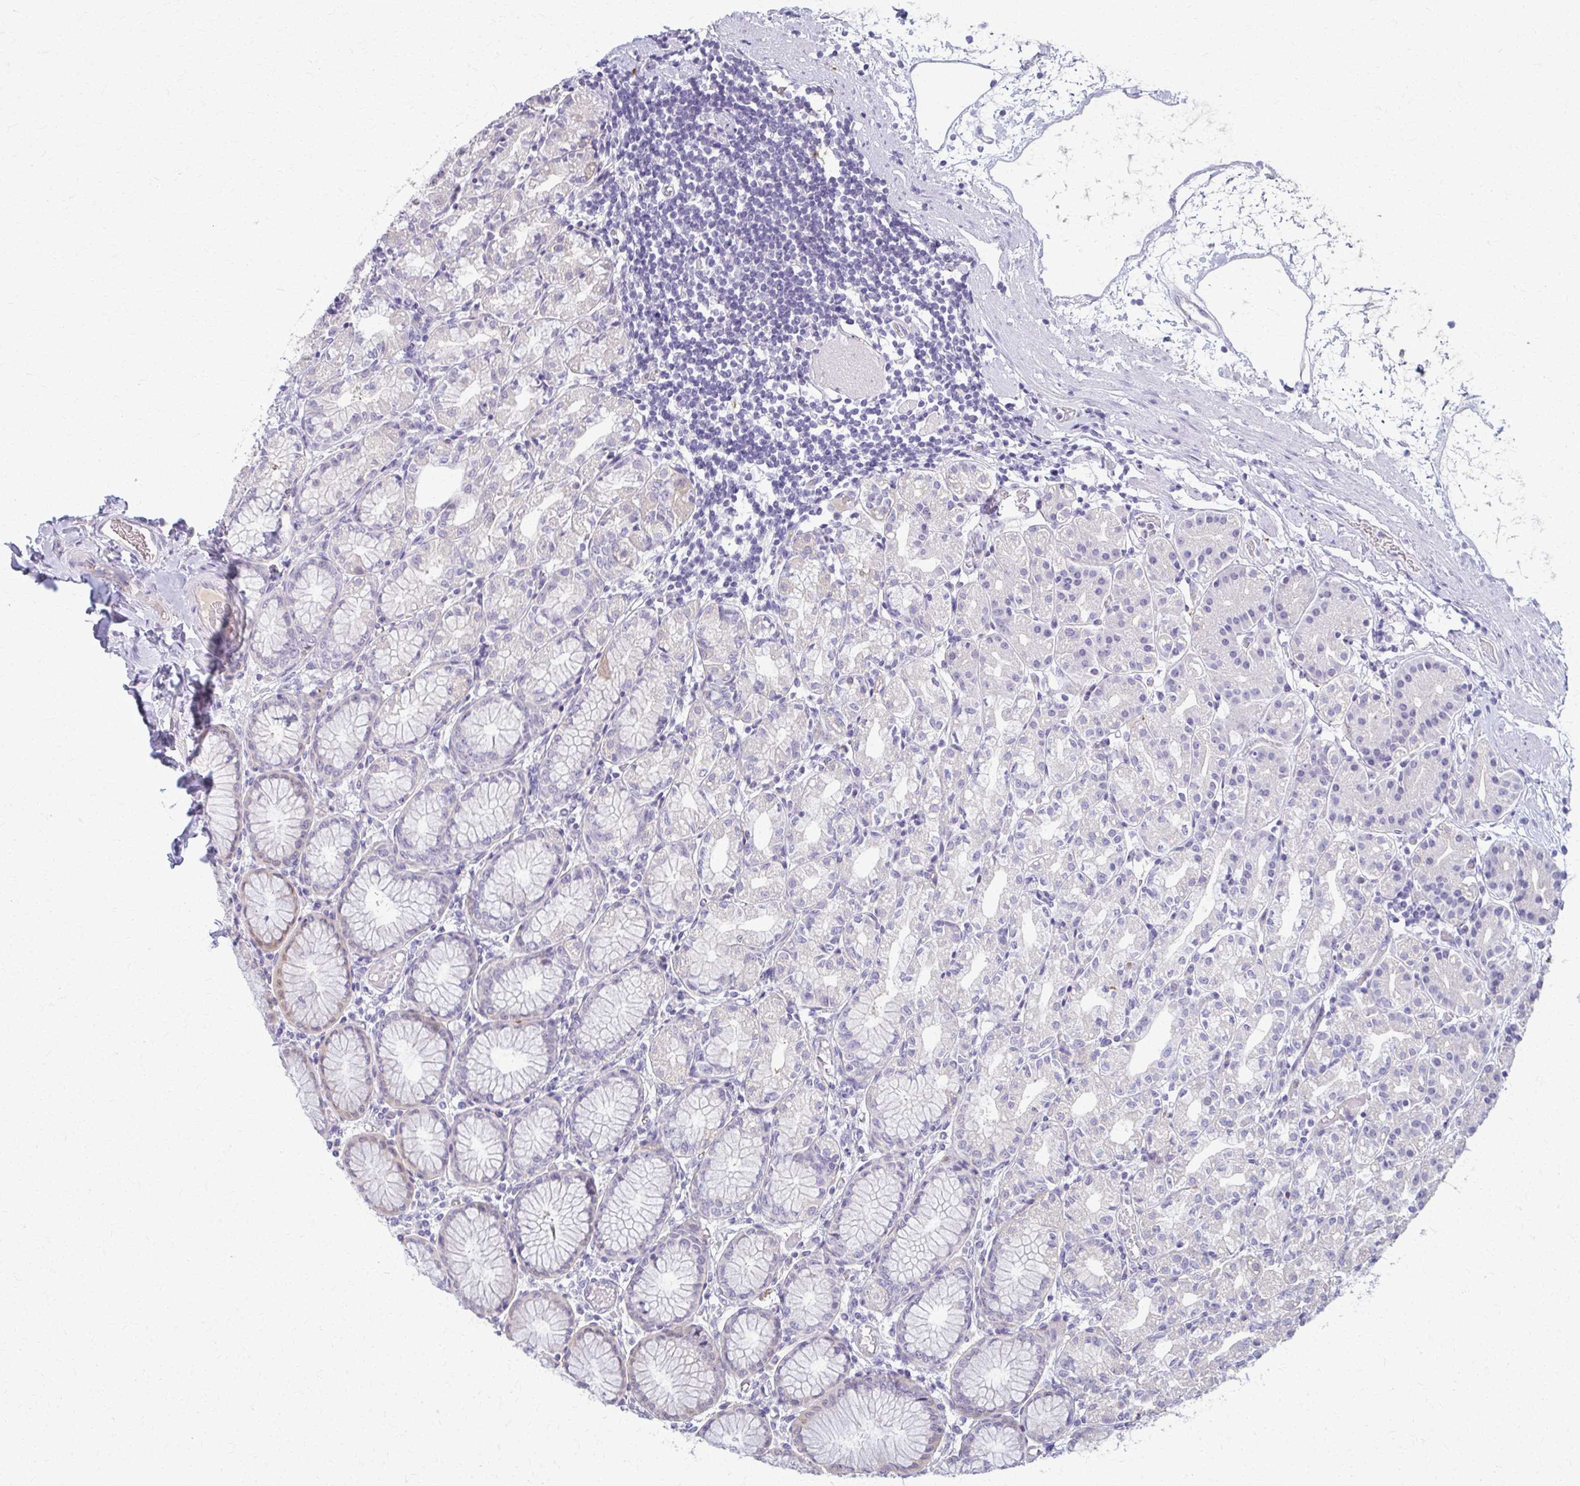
{"staining": {"intensity": "moderate", "quantity": "<25%", "location": "cytoplasmic/membranous"}, "tissue": "stomach", "cell_type": "Glandular cells", "image_type": "normal", "snomed": [{"axis": "morphology", "description": "Normal tissue, NOS"}, {"axis": "topography", "description": "Stomach"}], "caption": "Stomach stained with a brown dye demonstrates moderate cytoplasmic/membranous positive positivity in about <25% of glandular cells.", "gene": "ENSG00000275249", "patient": {"sex": "female", "age": 57}}